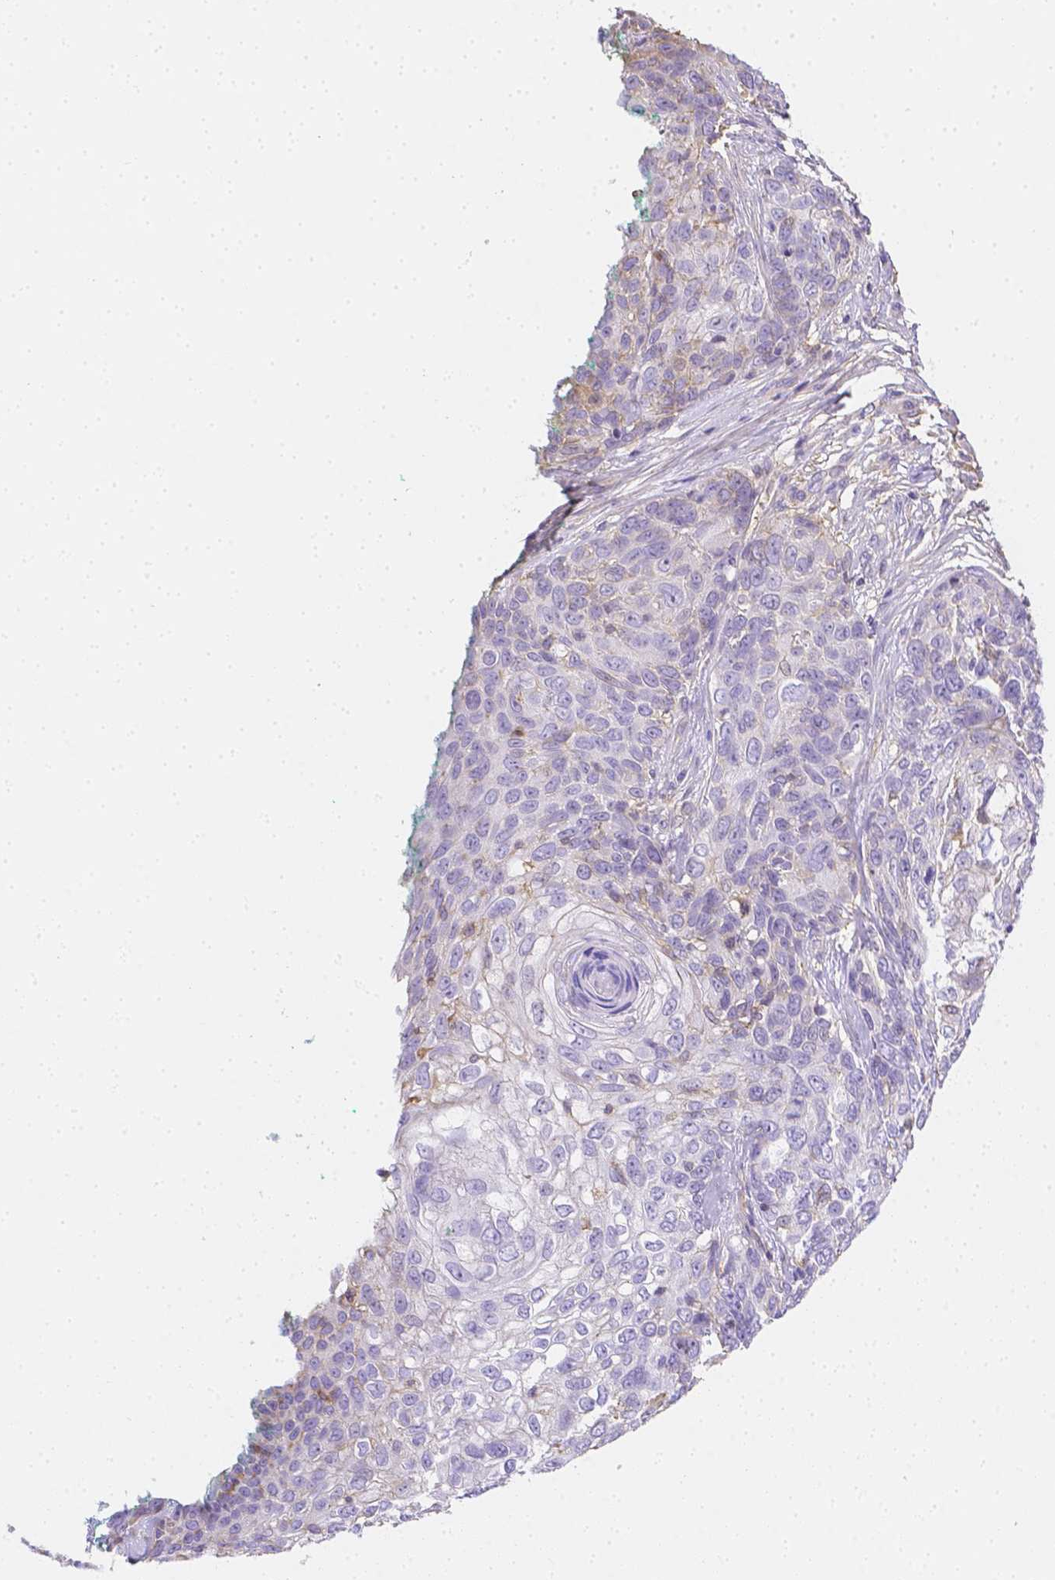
{"staining": {"intensity": "negative", "quantity": "none", "location": "none"}, "tissue": "skin cancer", "cell_type": "Tumor cells", "image_type": "cancer", "snomed": [{"axis": "morphology", "description": "Squamous cell carcinoma, NOS"}, {"axis": "topography", "description": "Skin"}], "caption": "Skin cancer was stained to show a protein in brown. There is no significant staining in tumor cells.", "gene": "ASAH2", "patient": {"sex": "male", "age": 92}}